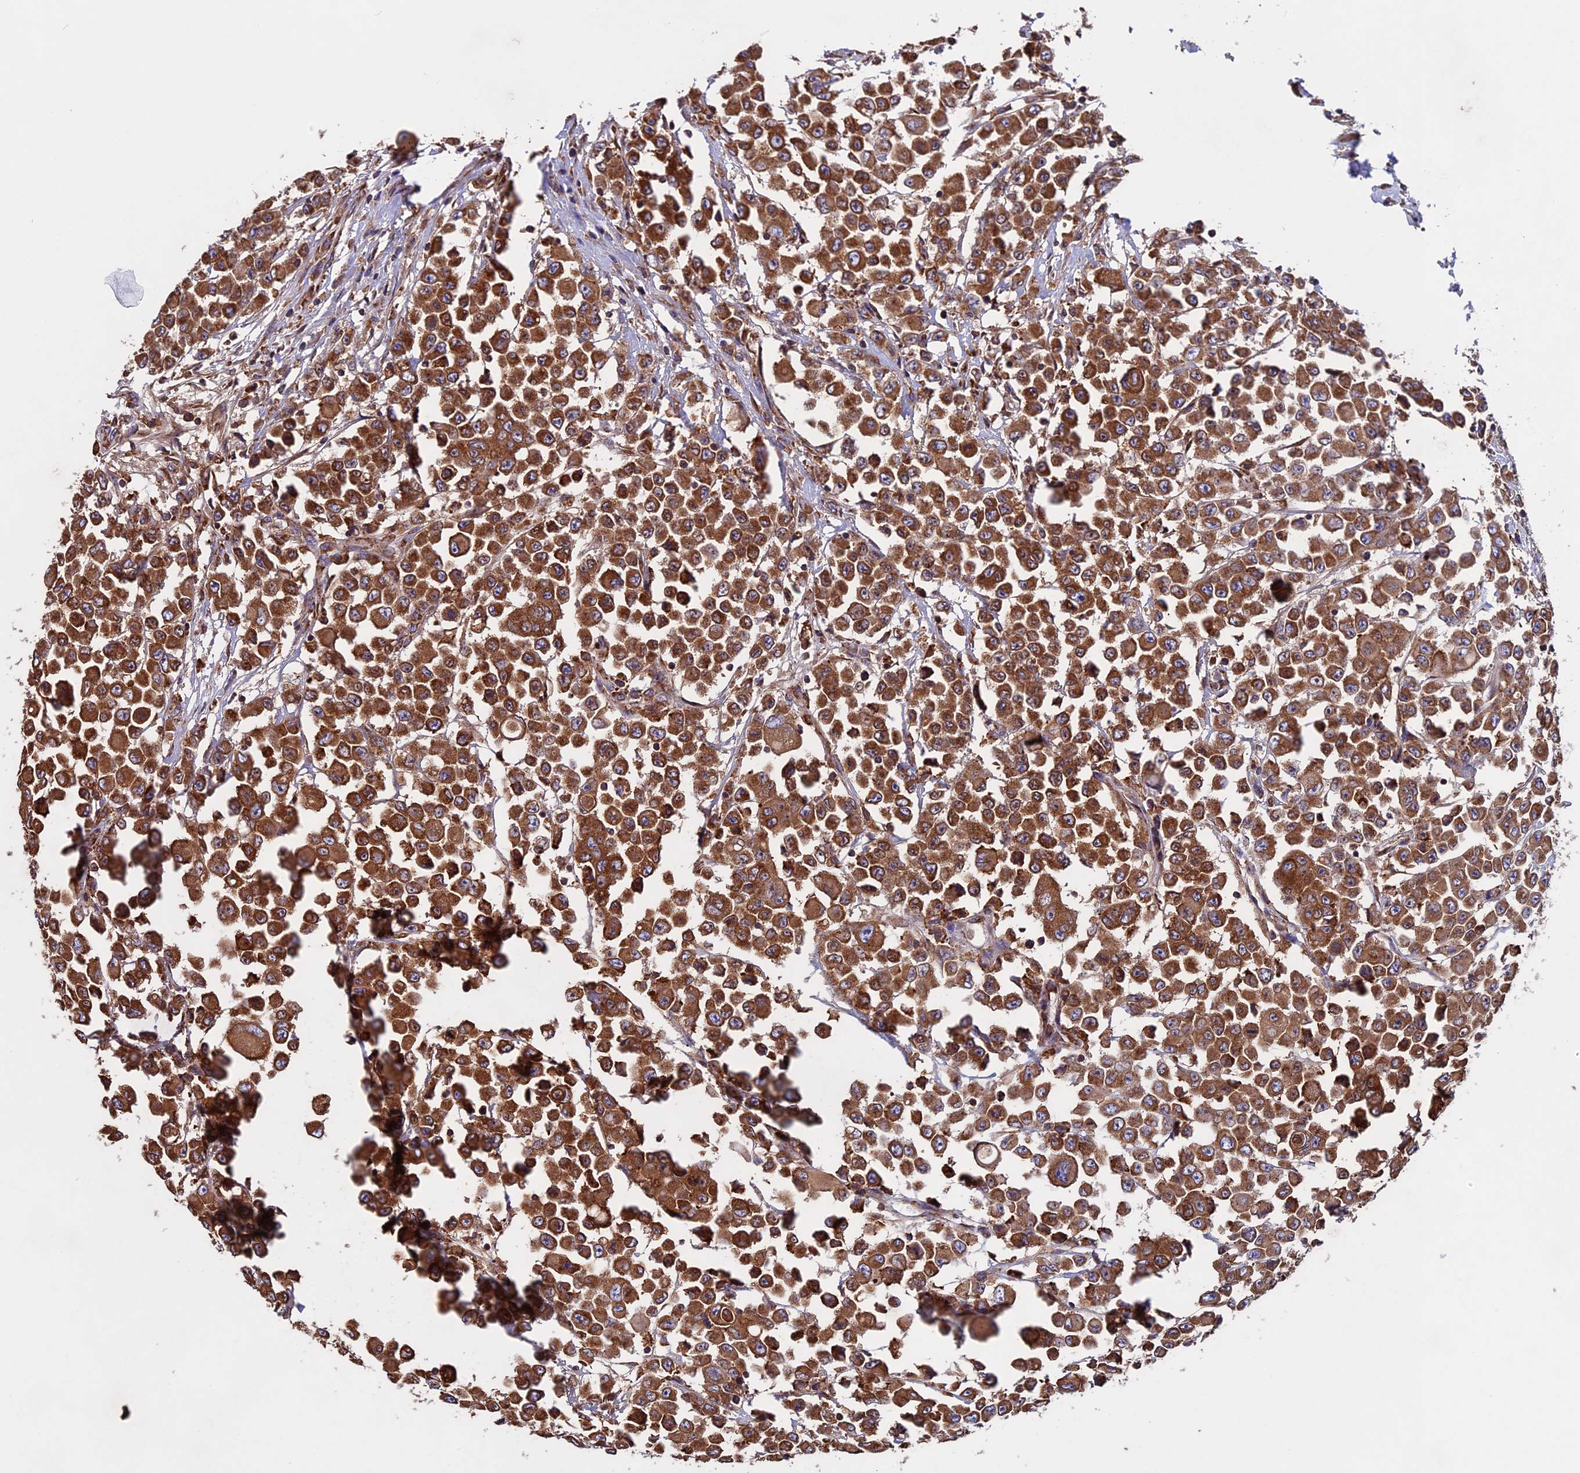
{"staining": {"intensity": "strong", "quantity": ">75%", "location": "cytoplasmic/membranous"}, "tissue": "colorectal cancer", "cell_type": "Tumor cells", "image_type": "cancer", "snomed": [{"axis": "morphology", "description": "Adenocarcinoma, NOS"}, {"axis": "topography", "description": "Colon"}], "caption": "Adenocarcinoma (colorectal) stained with a protein marker shows strong staining in tumor cells.", "gene": "BTBD3", "patient": {"sex": "male", "age": 51}}